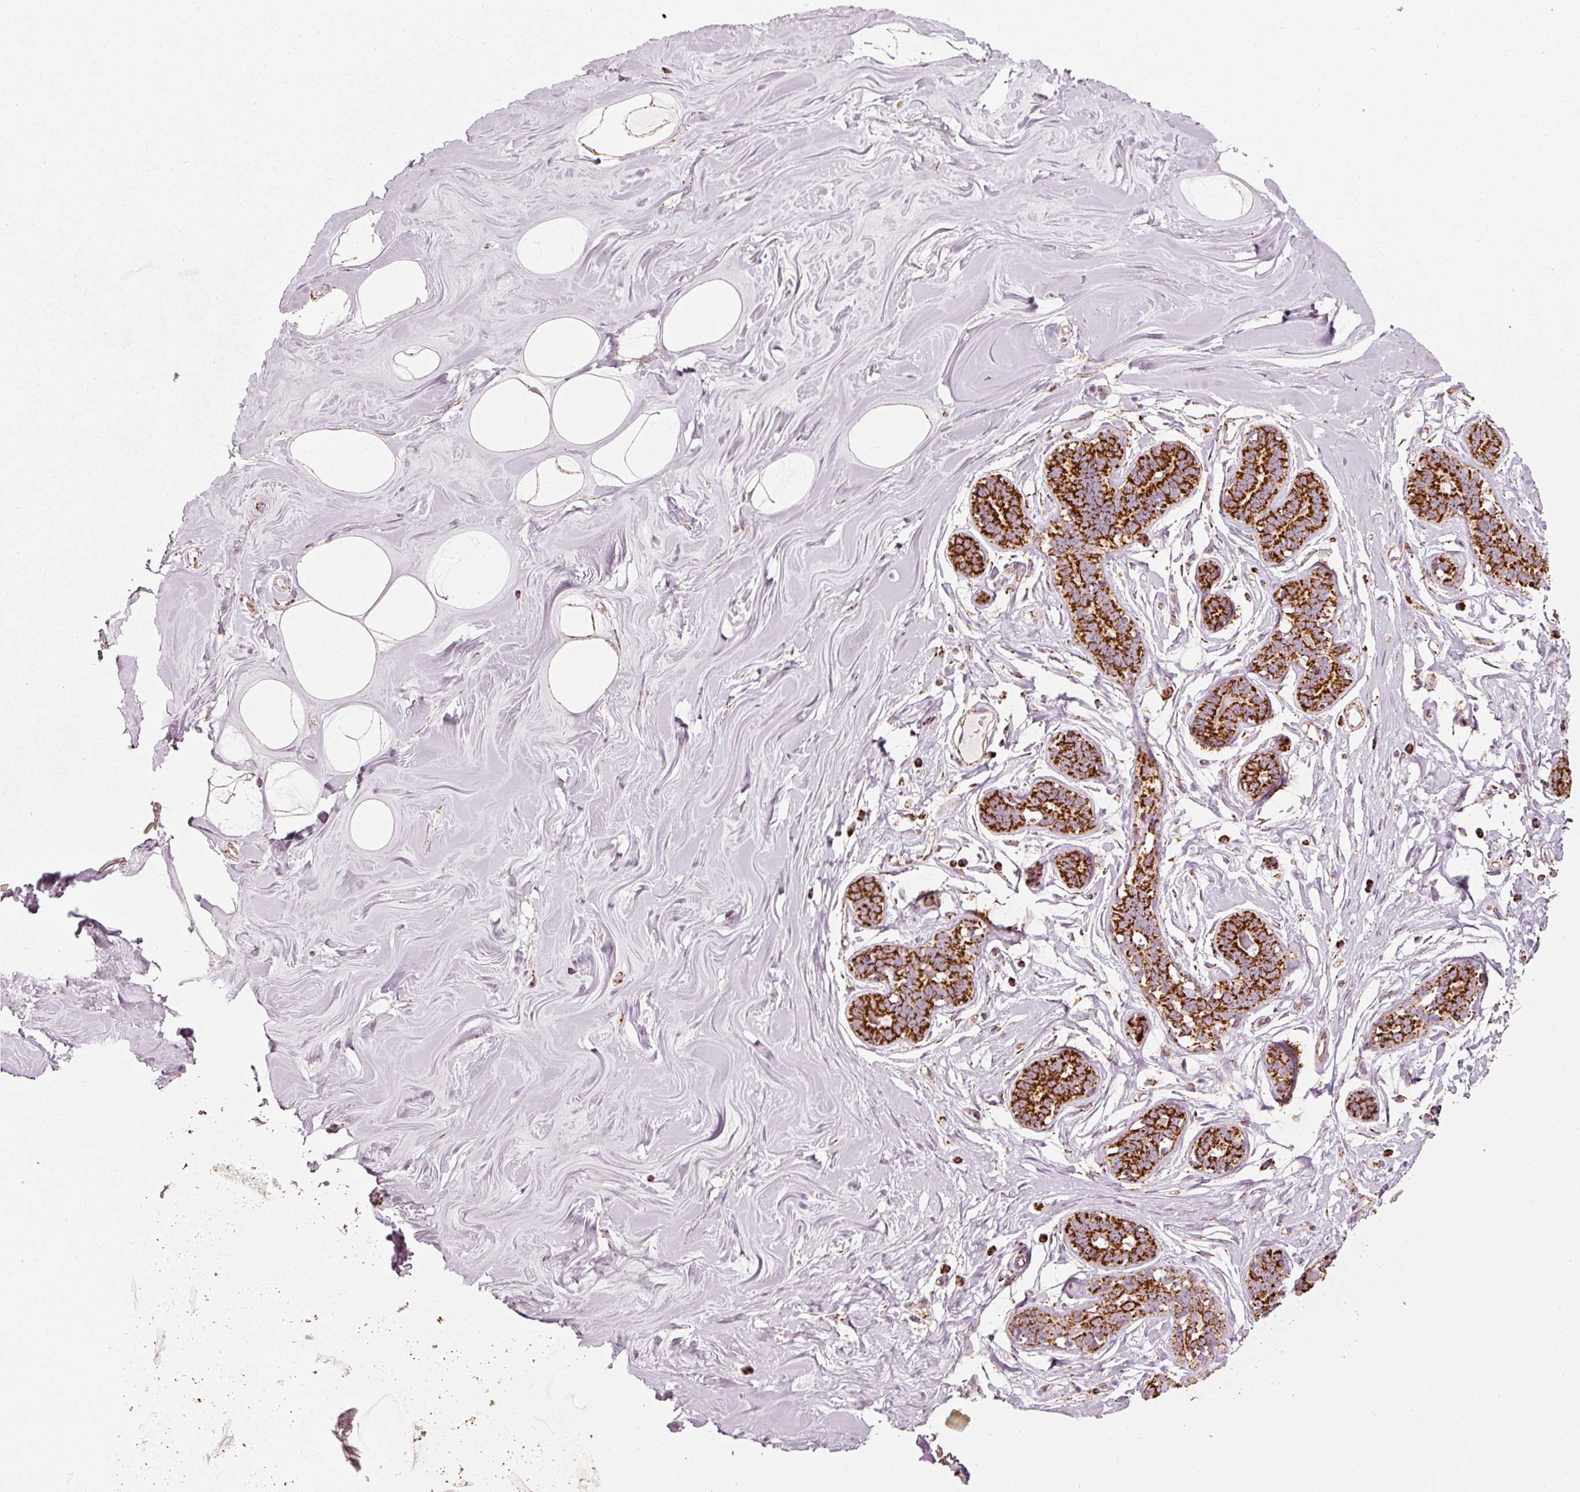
{"staining": {"intensity": "moderate", "quantity": ">75%", "location": "cytoplasmic/membranous"}, "tissue": "breast", "cell_type": "Adipocytes", "image_type": "normal", "snomed": [{"axis": "morphology", "description": "Normal tissue, NOS"}, {"axis": "topography", "description": "Breast"}], "caption": "Protein expression analysis of benign human breast reveals moderate cytoplasmic/membranous staining in approximately >75% of adipocytes.", "gene": "UQCRC1", "patient": {"sex": "female", "age": 25}}